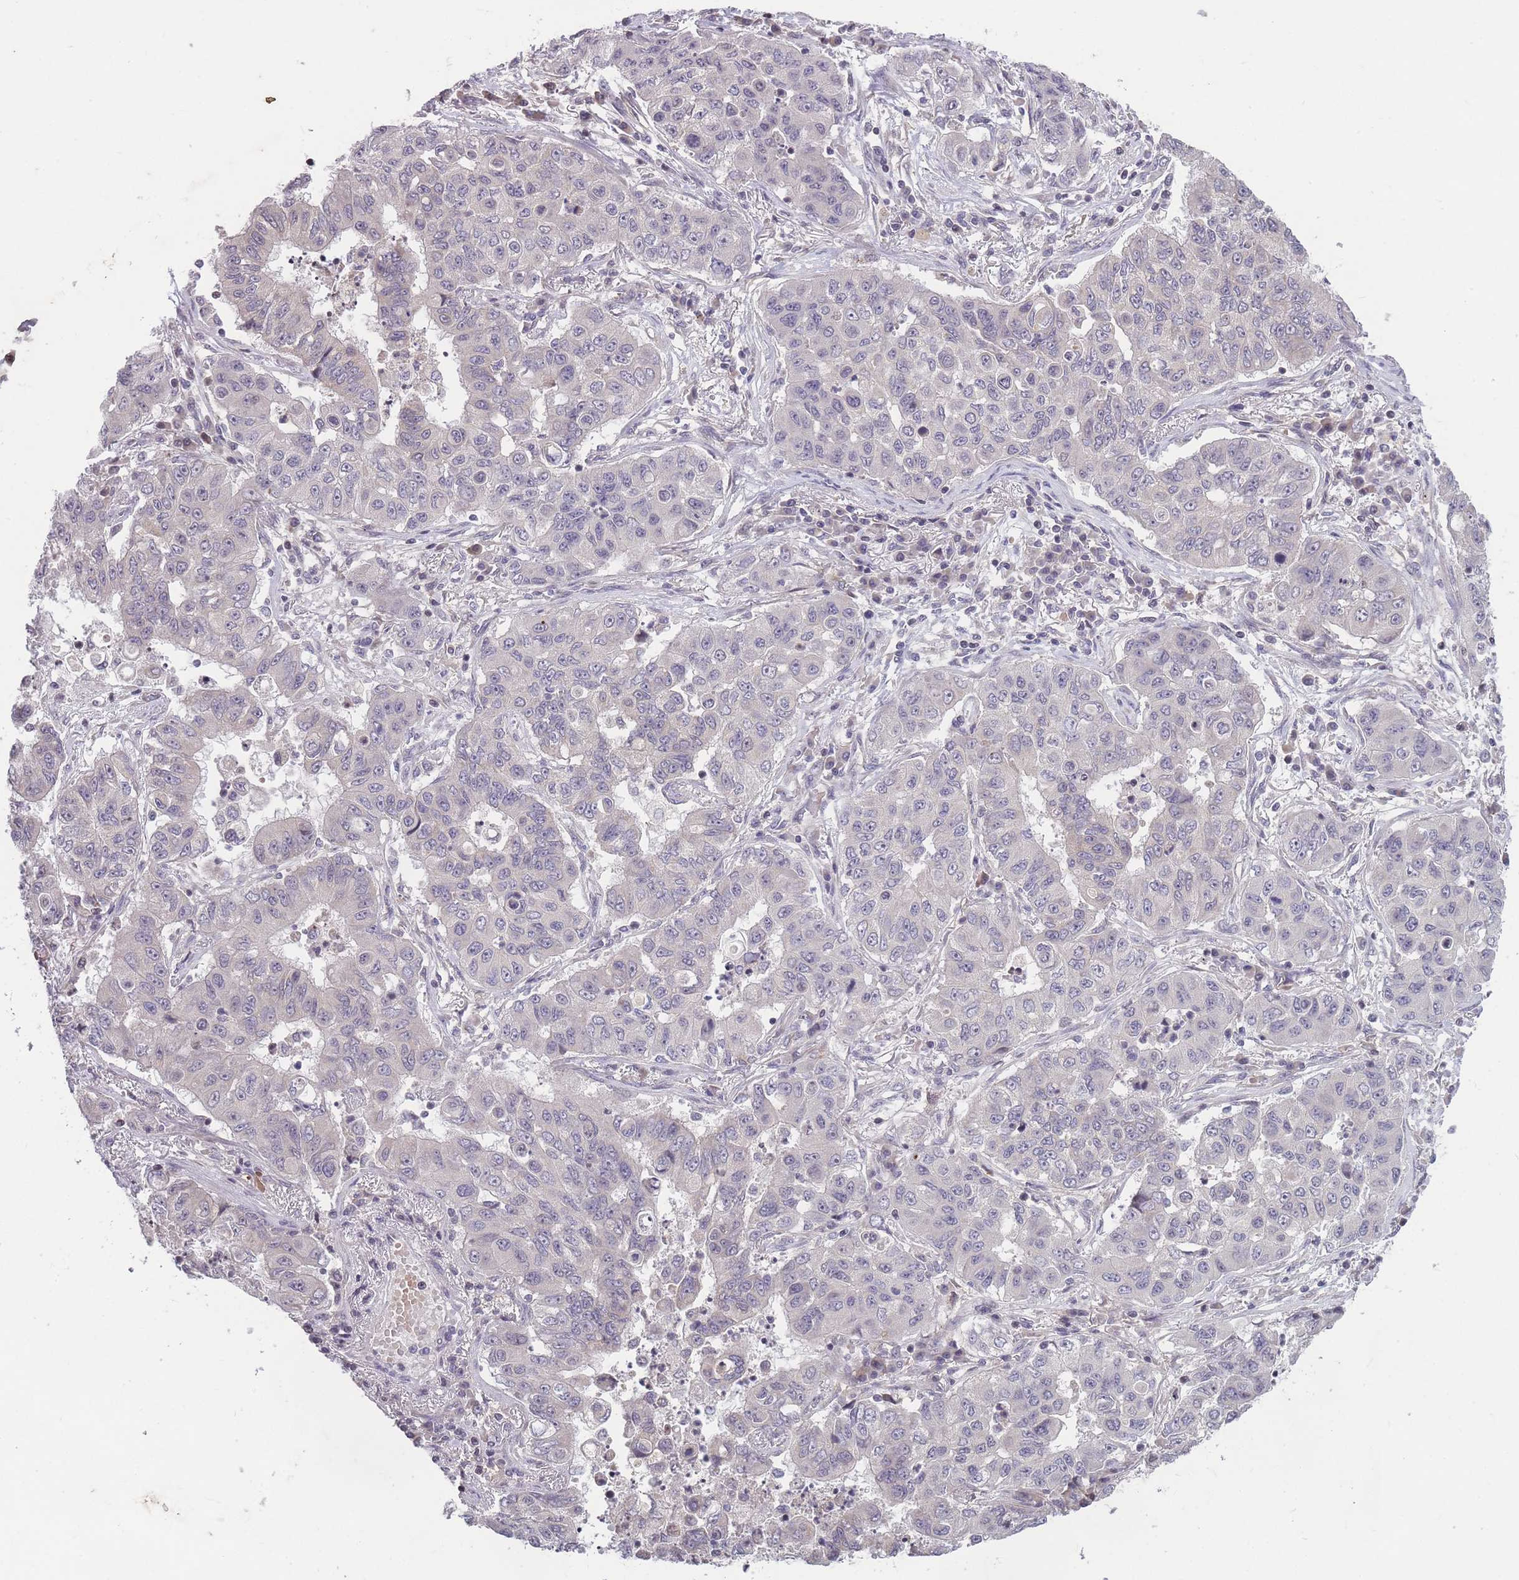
{"staining": {"intensity": "negative", "quantity": "none", "location": "none"}, "tissue": "lung cancer", "cell_type": "Tumor cells", "image_type": "cancer", "snomed": [{"axis": "morphology", "description": "Squamous cell carcinoma, NOS"}, {"axis": "topography", "description": "Lung"}], "caption": "IHC of lung squamous cell carcinoma displays no expression in tumor cells. (Brightfield microscopy of DAB (3,3'-diaminobenzidine) IHC at high magnification).", "gene": "GGT5", "patient": {"sex": "male", "age": 74}}